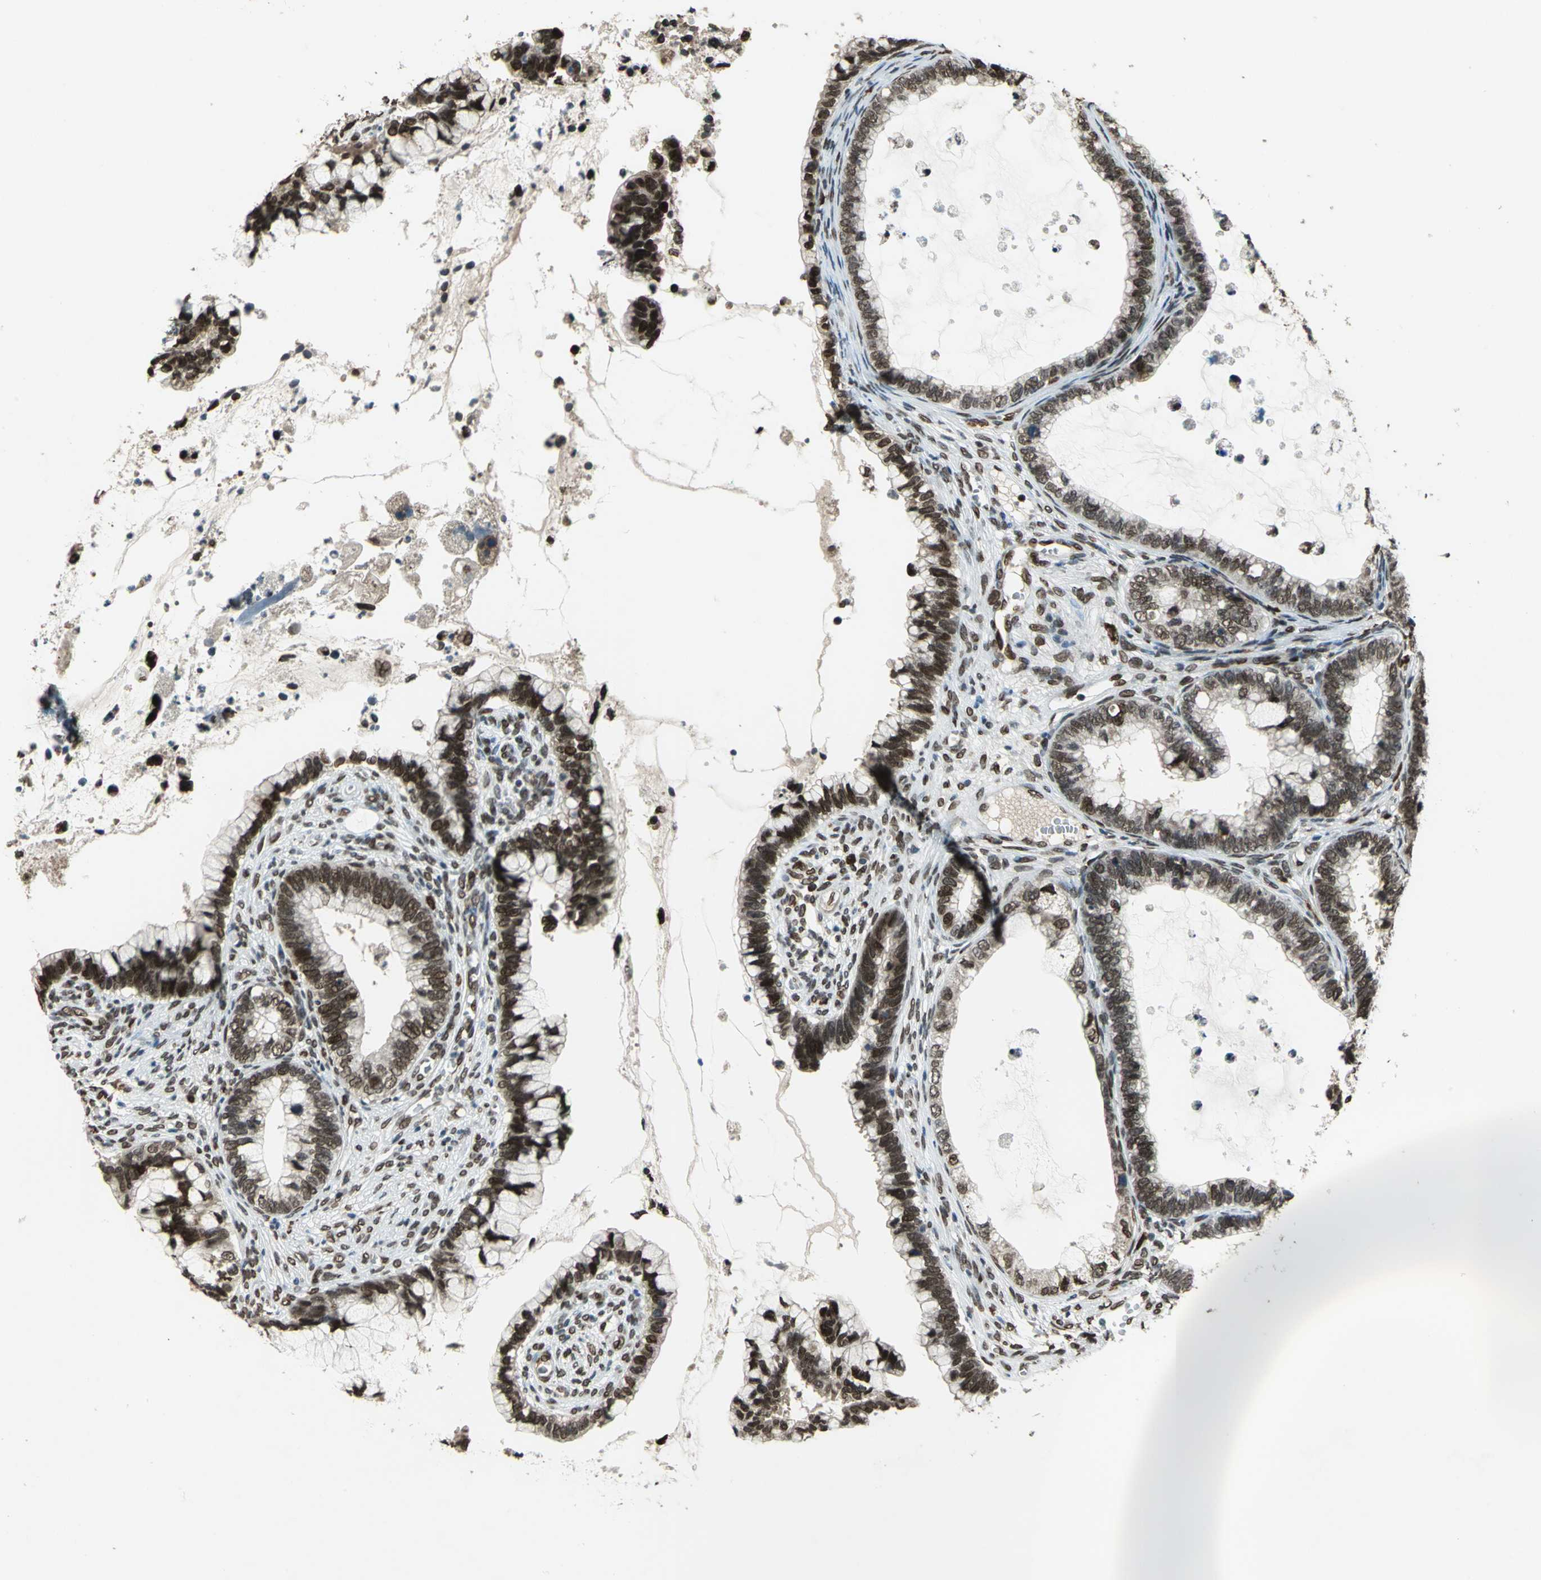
{"staining": {"intensity": "strong", "quantity": ">75%", "location": "nuclear"}, "tissue": "cervical cancer", "cell_type": "Tumor cells", "image_type": "cancer", "snomed": [{"axis": "morphology", "description": "Adenocarcinoma, NOS"}, {"axis": "topography", "description": "Cervix"}], "caption": "A high-resolution photomicrograph shows immunohistochemistry (IHC) staining of adenocarcinoma (cervical), which displays strong nuclear positivity in about >75% of tumor cells. The staining was performed using DAB (3,3'-diaminobenzidine), with brown indicating positive protein expression. Nuclei are stained blue with hematoxylin.", "gene": "ISY1", "patient": {"sex": "female", "age": 44}}